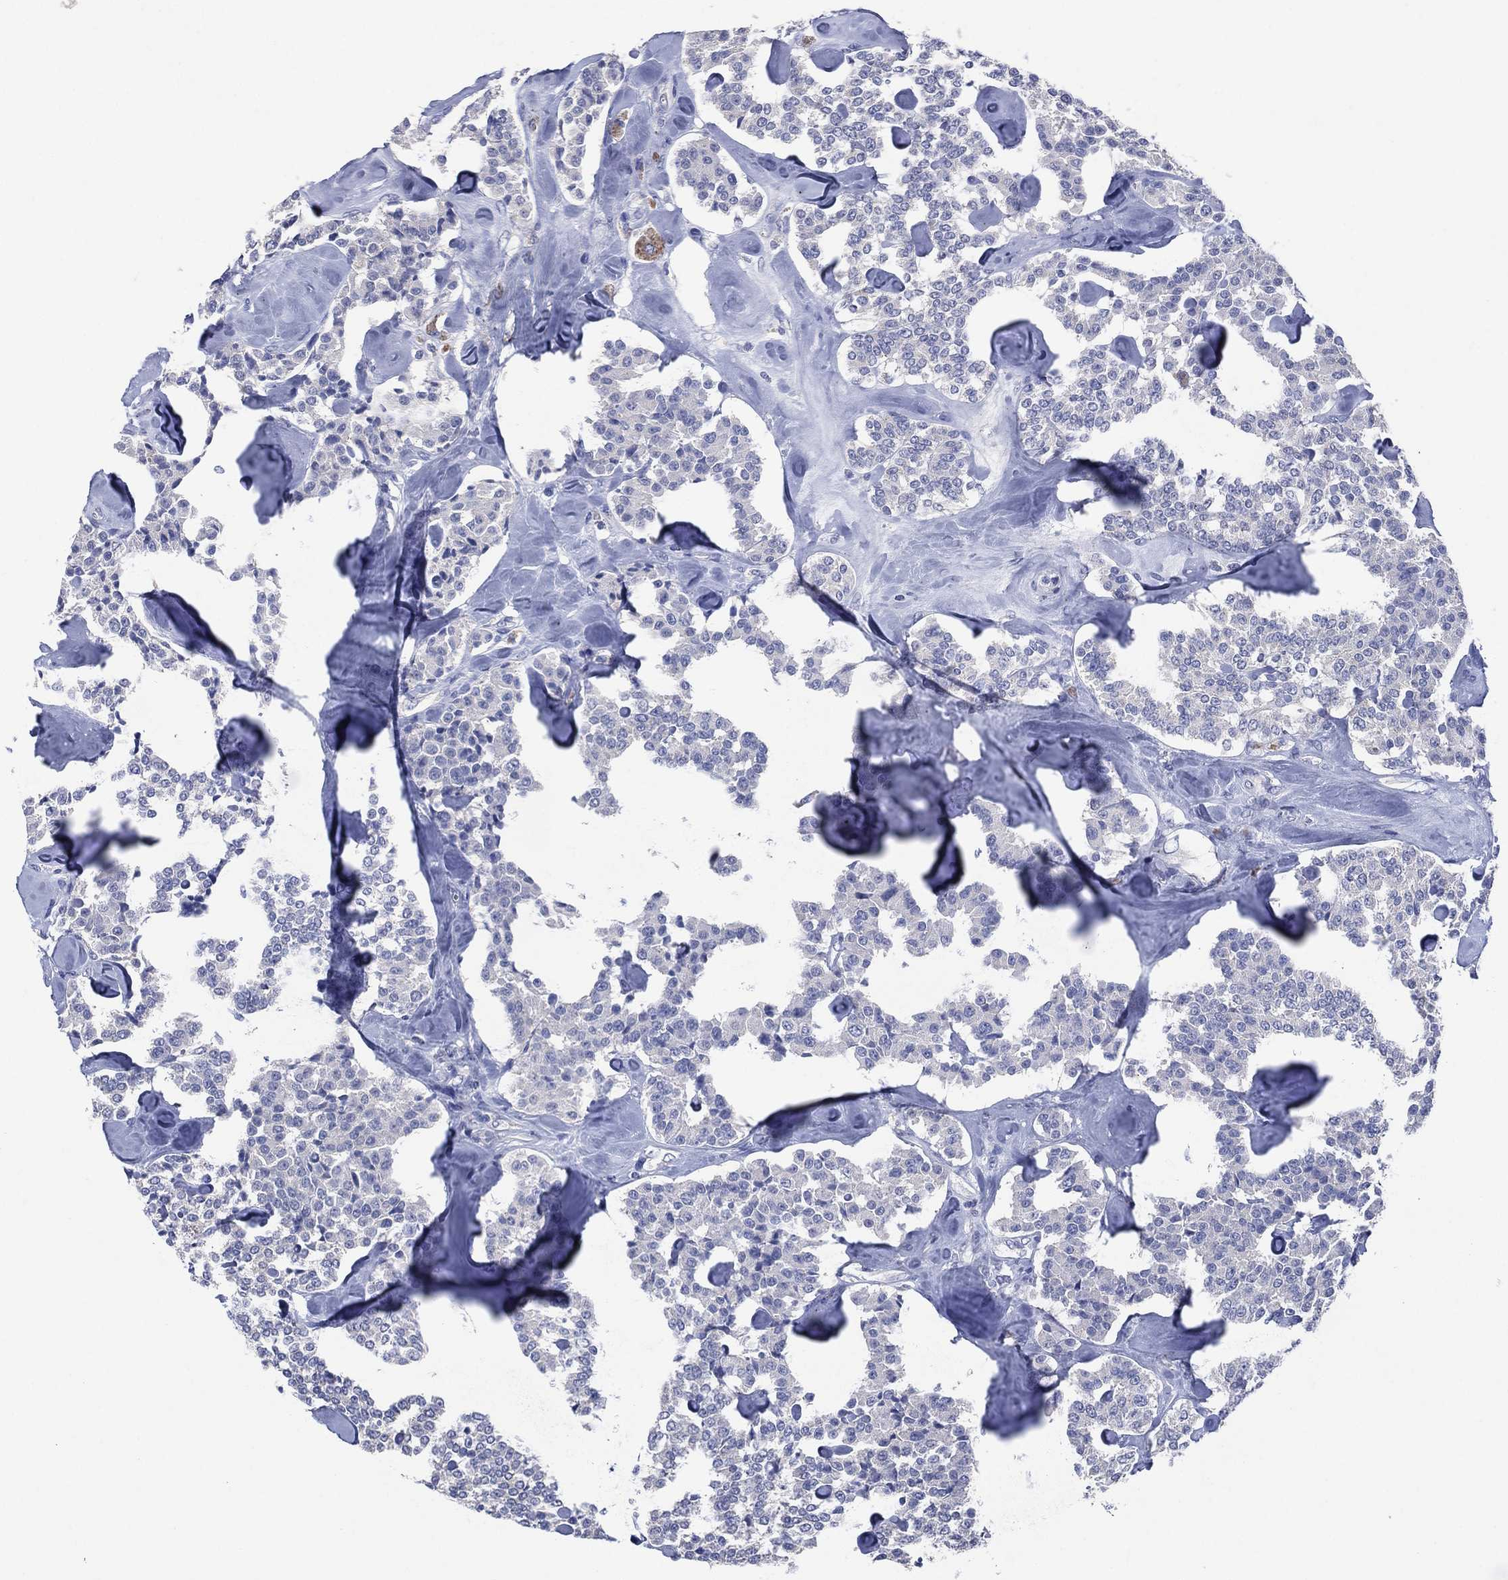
{"staining": {"intensity": "negative", "quantity": "none", "location": "none"}, "tissue": "carcinoid", "cell_type": "Tumor cells", "image_type": "cancer", "snomed": [{"axis": "morphology", "description": "Carcinoid, malignant, NOS"}, {"axis": "topography", "description": "Pancreas"}], "caption": "There is no significant staining in tumor cells of malignant carcinoid.", "gene": "FSCN2", "patient": {"sex": "male", "age": 41}}